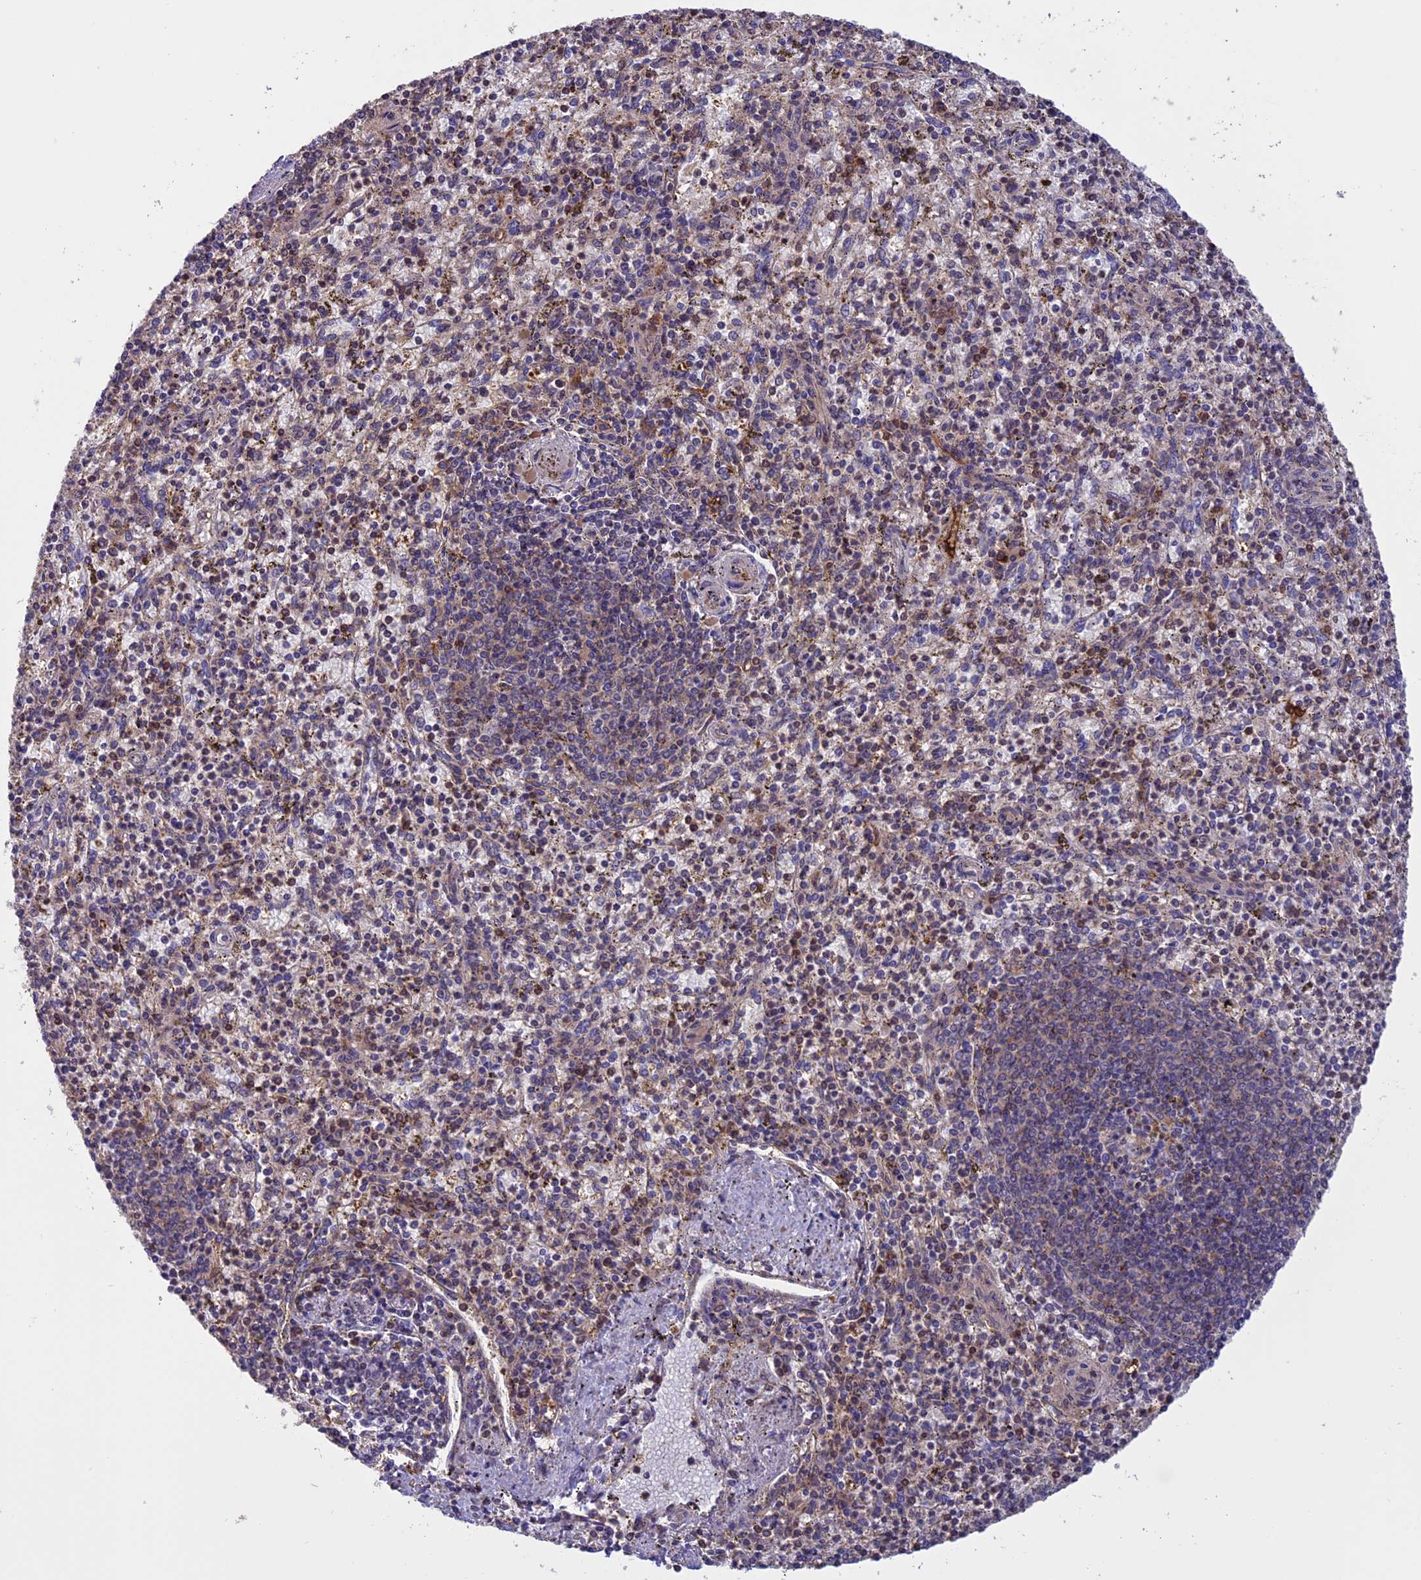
{"staining": {"intensity": "weak", "quantity": "25%-75%", "location": "cytoplasmic/membranous"}, "tissue": "spleen", "cell_type": "Cells in red pulp", "image_type": "normal", "snomed": [{"axis": "morphology", "description": "Normal tissue, NOS"}, {"axis": "topography", "description": "Spleen"}], "caption": "Spleen stained for a protein shows weak cytoplasmic/membranous positivity in cells in red pulp. (DAB (3,3'-diaminobenzidine) IHC with brightfield microscopy, high magnification).", "gene": "ARHGAP18", "patient": {"sex": "male", "age": 72}}